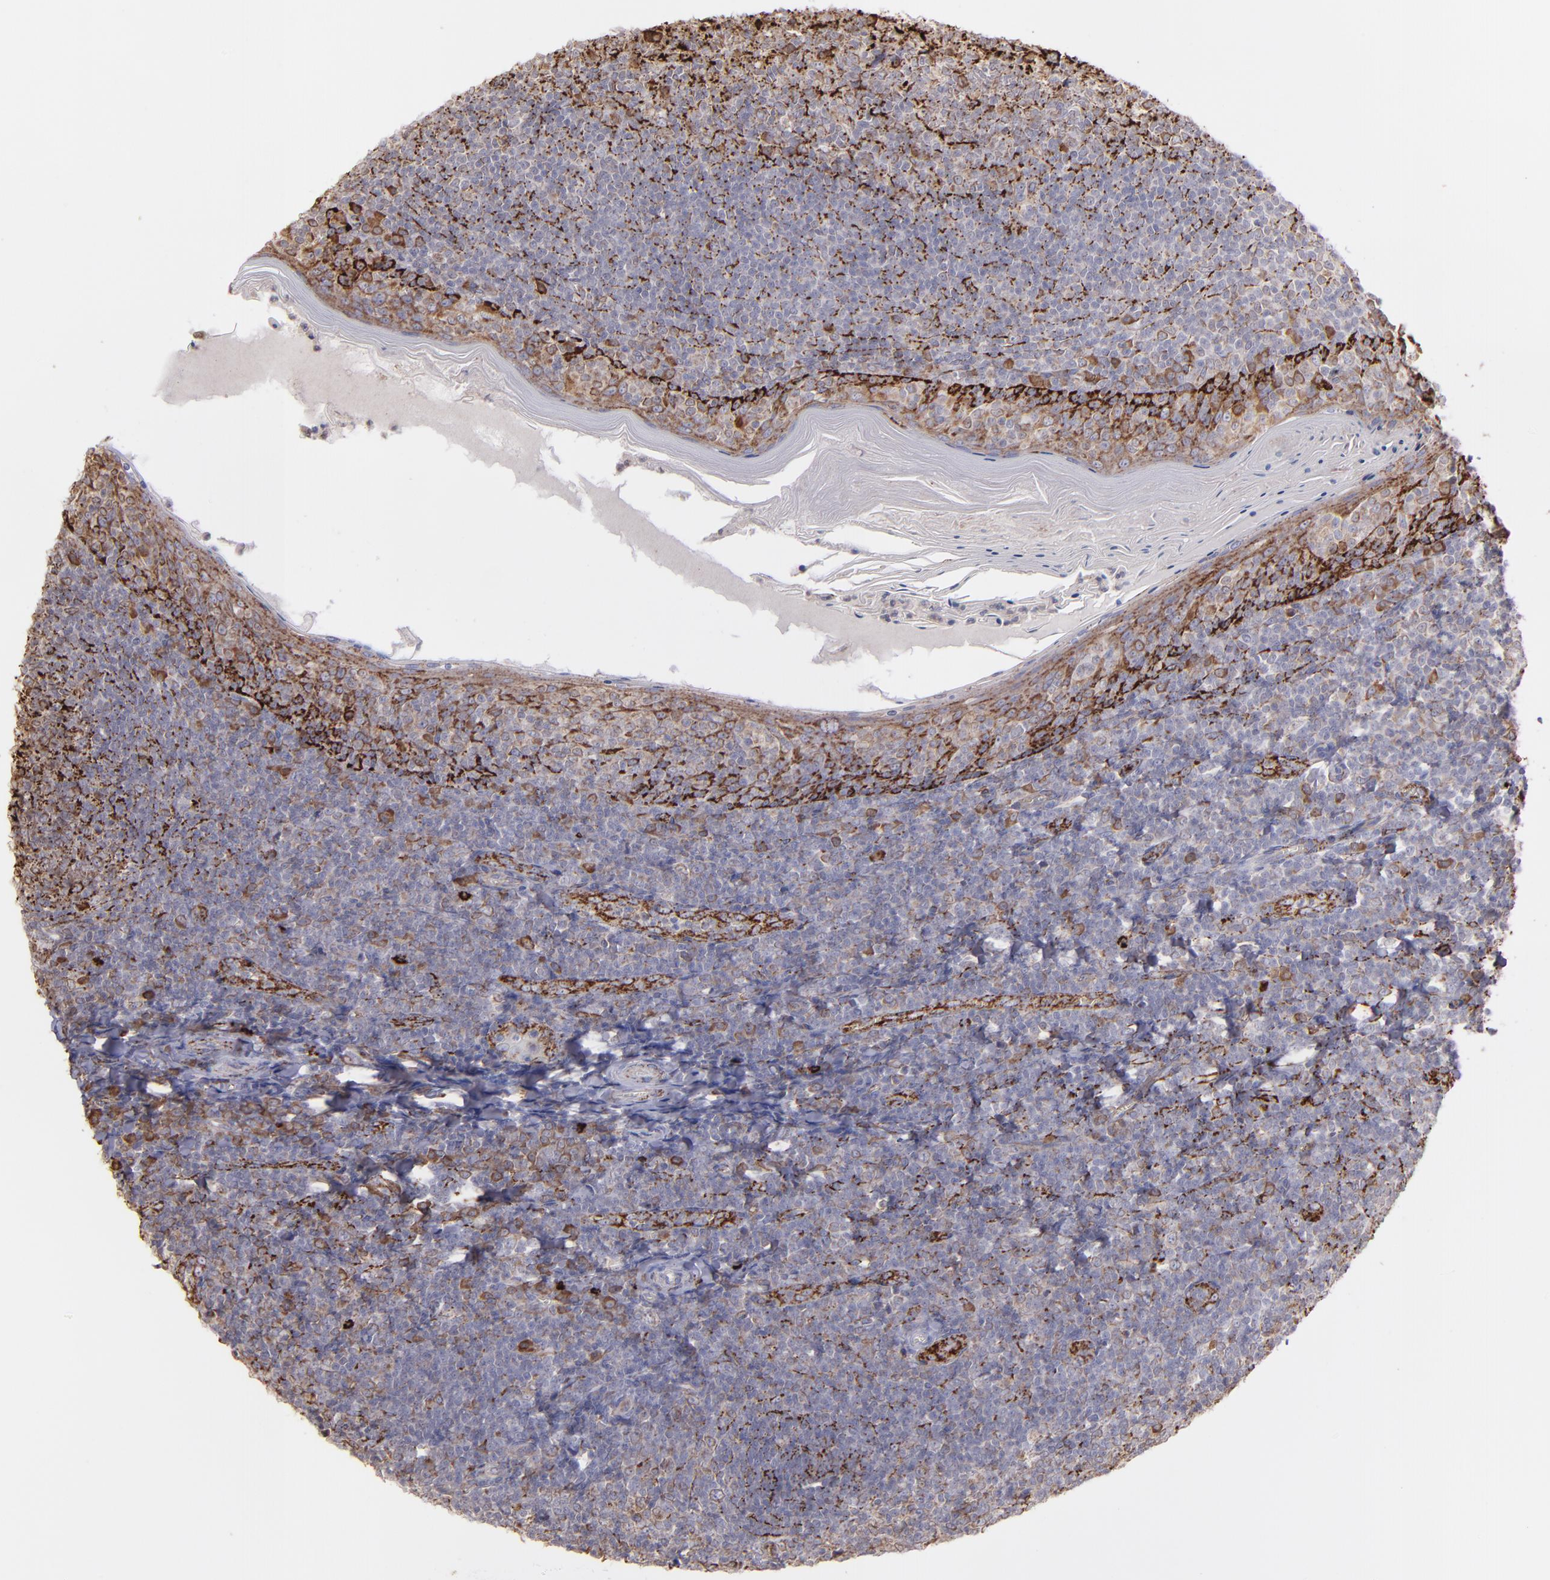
{"staining": {"intensity": "moderate", "quantity": "<25%", "location": "cytoplasmic/membranous"}, "tissue": "tonsil", "cell_type": "Non-germinal center cells", "image_type": "normal", "snomed": [{"axis": "morphology", "description": "Normal tissue, NOS"}, {"axis": "topography", "description": "Tonsil"}], "caption": "Human tonsil stained for a protein (brown) reveals moderate cytoplasmic/membranous positive positivity in about <25% of non-germinal center cells.", "gene": "MAOB", "patient": {"sex": "male", "age": 31}}